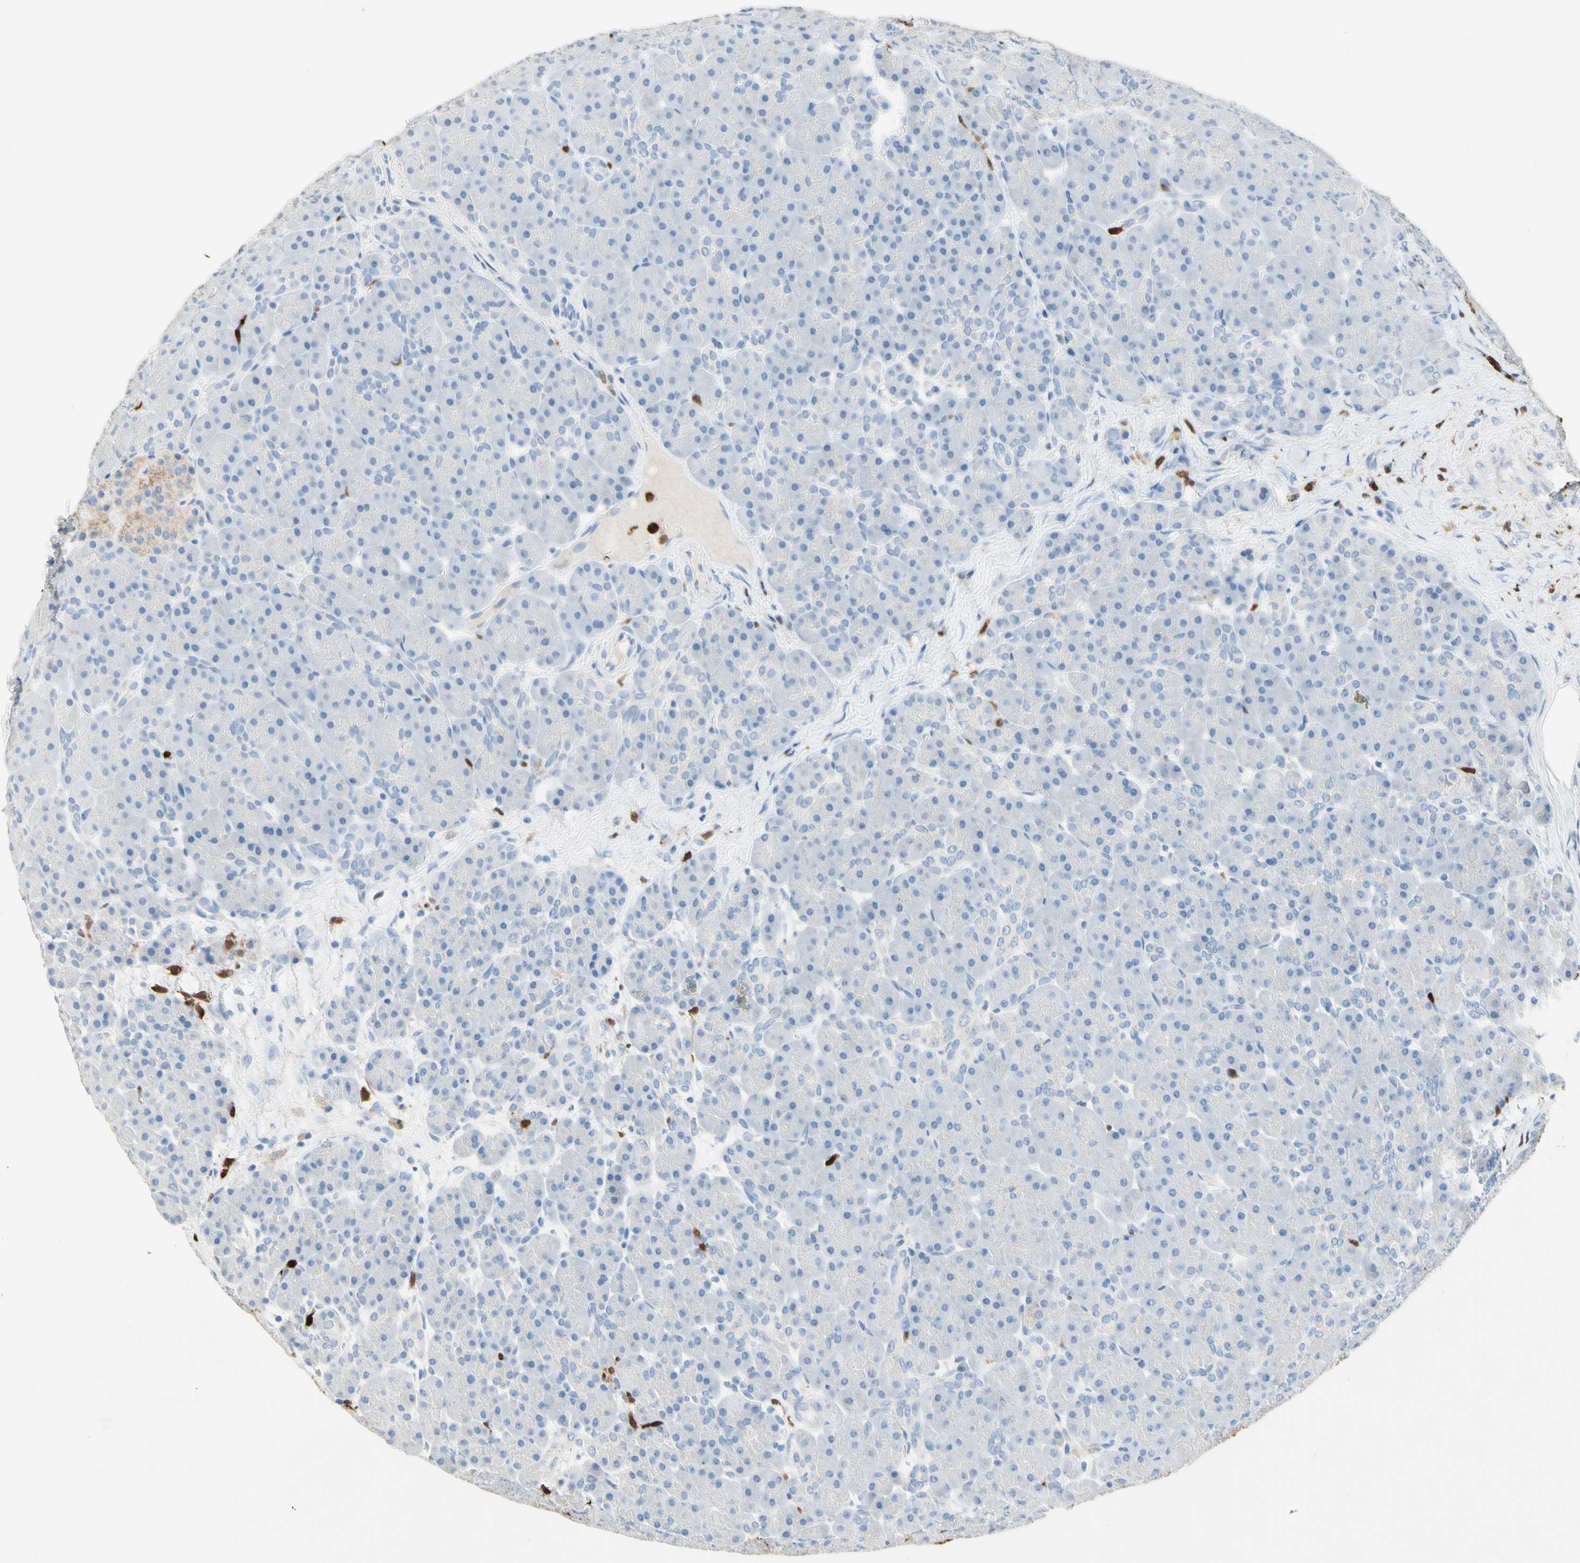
{"staining": {"intensity": "negative", "quantity": "none", "location": "none"}, "tissue": "pancreas", "cell_type": "Exocrine glandular cells", "image_type": "normal", "snomed": [{"axis": "morphology", "description": "Normal tissue, NOS"}, {"axis": "topography", "description": "Pancreas"}], "caption": "DAB immunohistochemical staining of benign pancreas demonstrates no significant expression in exocrine glandular cells.", "gene": "NFKBIZ", "patient": {"sex": "male", "age": 66}}